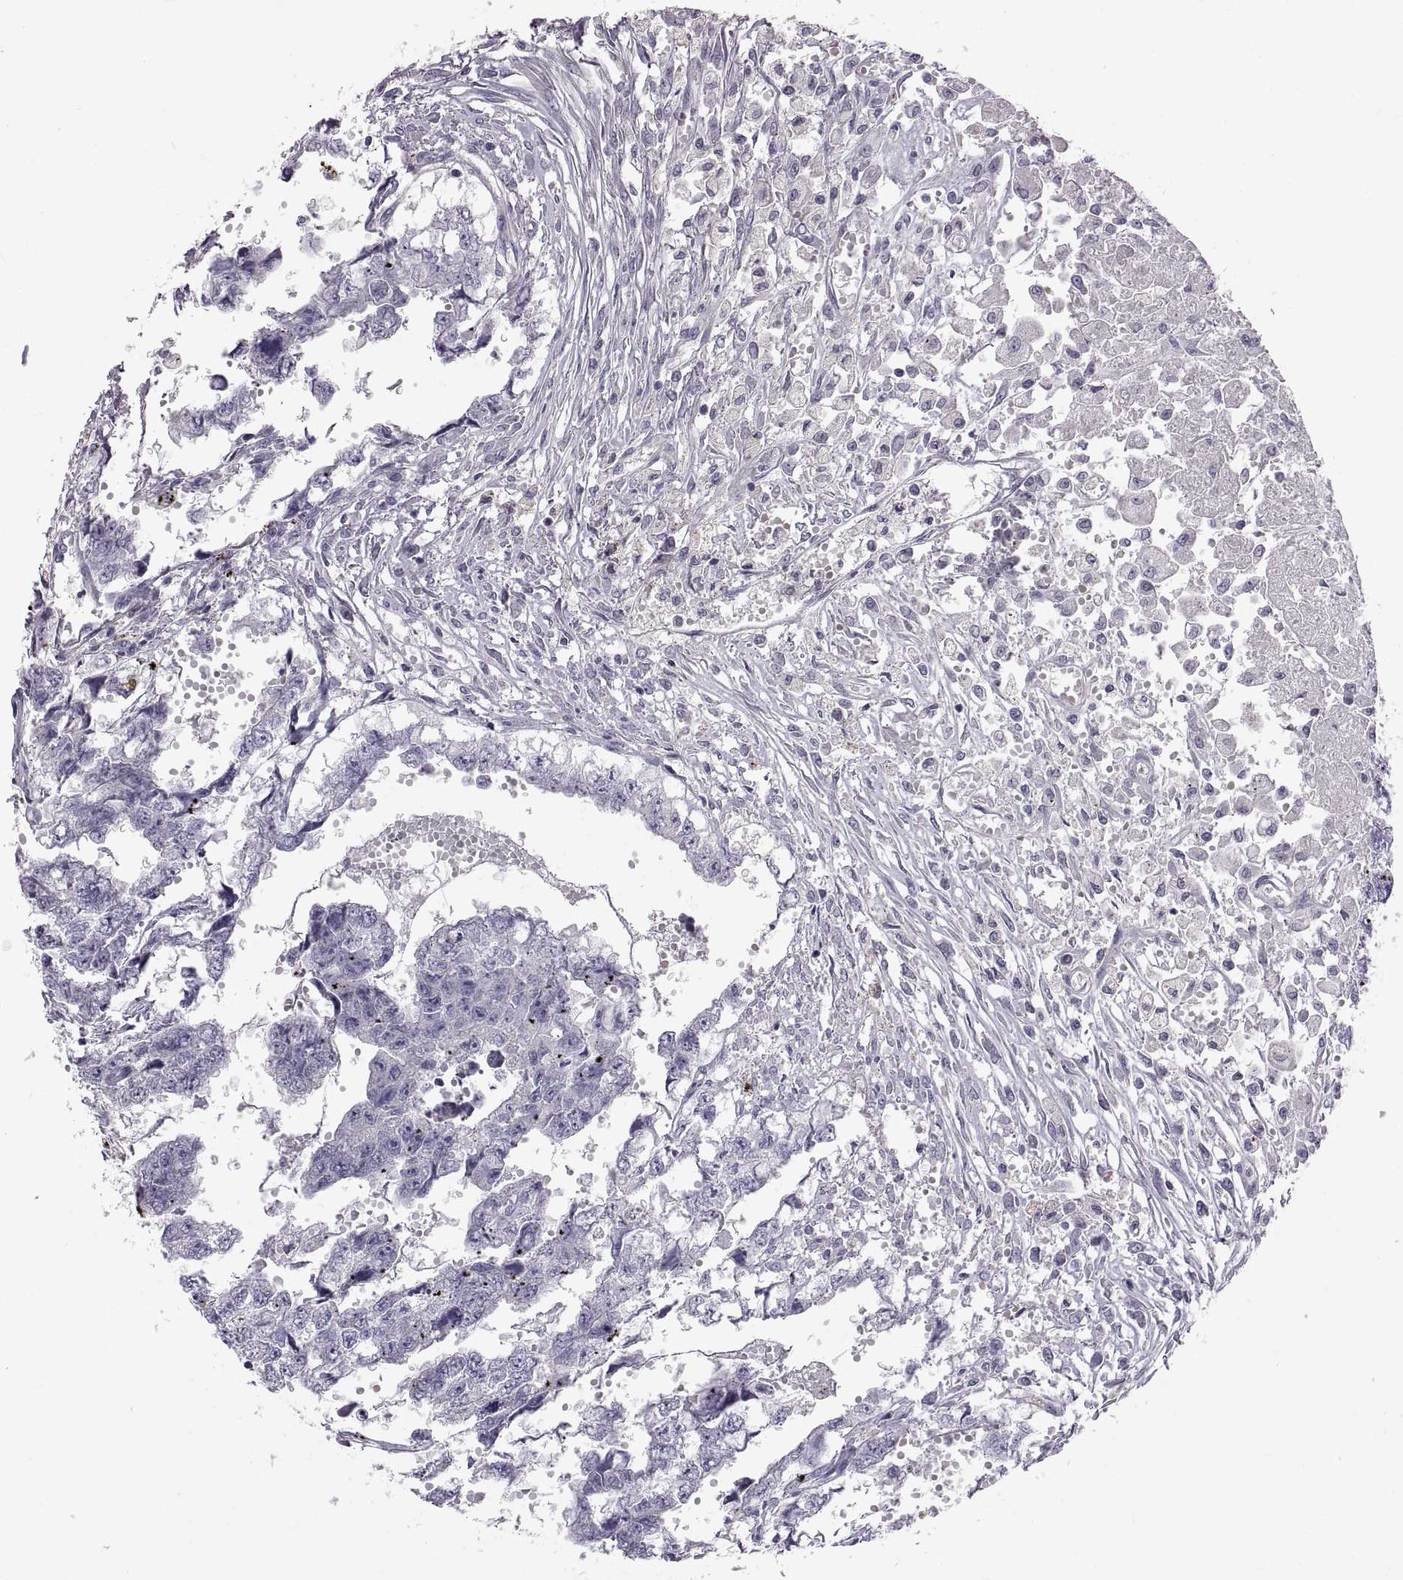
{"staining": {"intensity": "negative", "quantity": "none", "location": "none"}, "tissue": "testis cancer", "cell_type": "Tumor cells", "image_type": "cancer", "snomed": [{"axis": "morphology", "description": "Carcinoma, Embryonal, NOS"}, {"axis": "morphology", "description": "Teratoma, malignant, NOS"}, {"axis": "topography", "description": "Testis"}], "caption": "Histopathology image shows no protein expression in tumor cells of testis cancer (embryonal carcinoma) tissue. Brightfield microscopy of immunohistochemistry stained with DAB (brown) and hematoxylin (blue), captured at high magnification.", "gene": "WFDC8", "patient": {"sex": "male", "age": 44}}